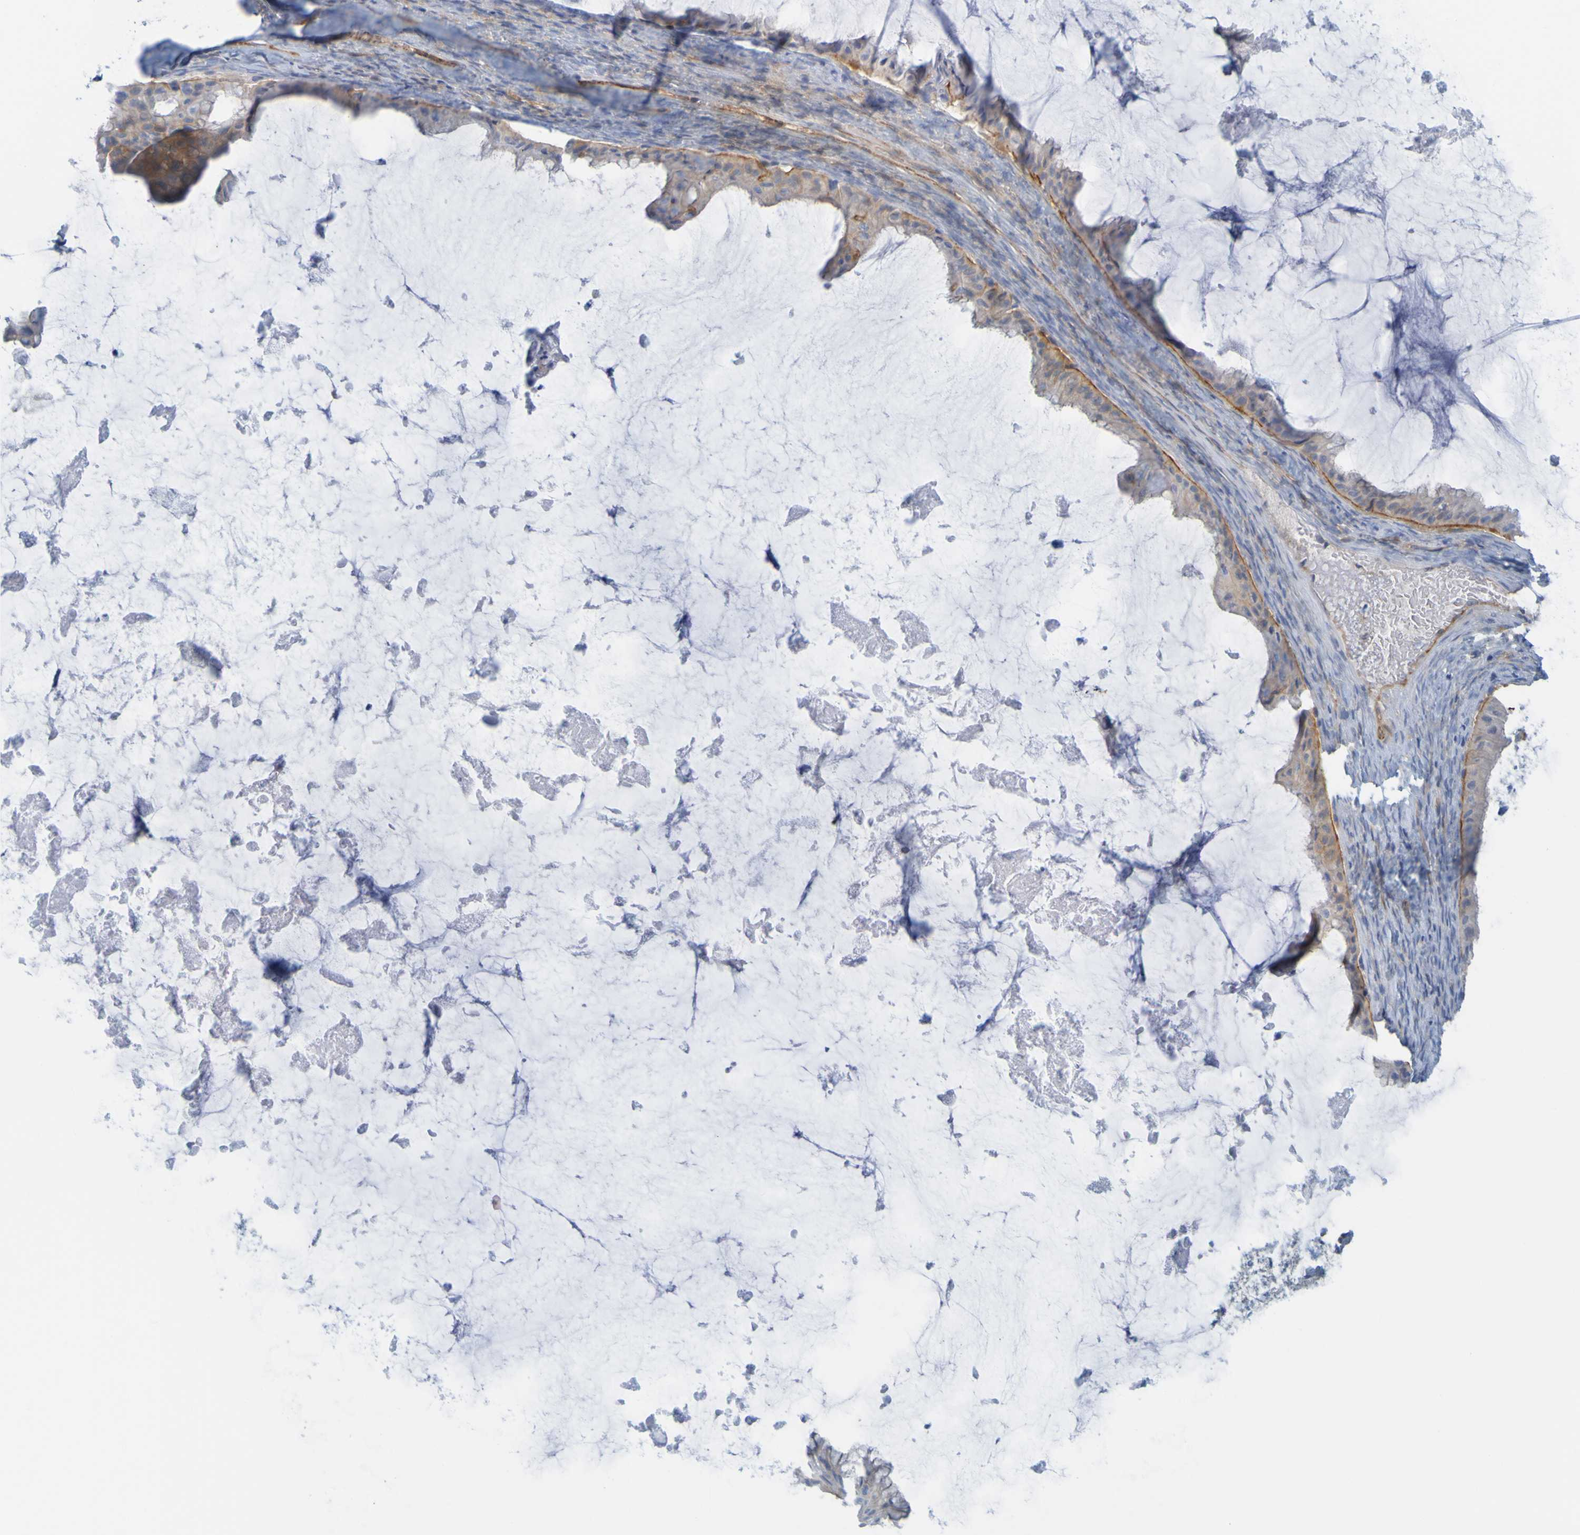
{"staining": {"intensity": "weak", "quantity": ">75%", "location": "cytoplasmic/membranous"}, "tissue": "ovarian cancer", "cell_type": "Tumor cells", "image_type": "cancer", "snomed": [{"axis": "morphology", "description": "Cystadenocarcinoma, mucinous, NOS"}, {"axis": "topography", "description": "Ovary"}], "caption": "Tumor cells demonstrate low levels of weak cytoplasmic/membranous expression in about >75% of cells in human mucinous cystadenocarcinoma (ovarian).", "gene": "APPL1", "patient": {"sex": "female", "age": 61}}